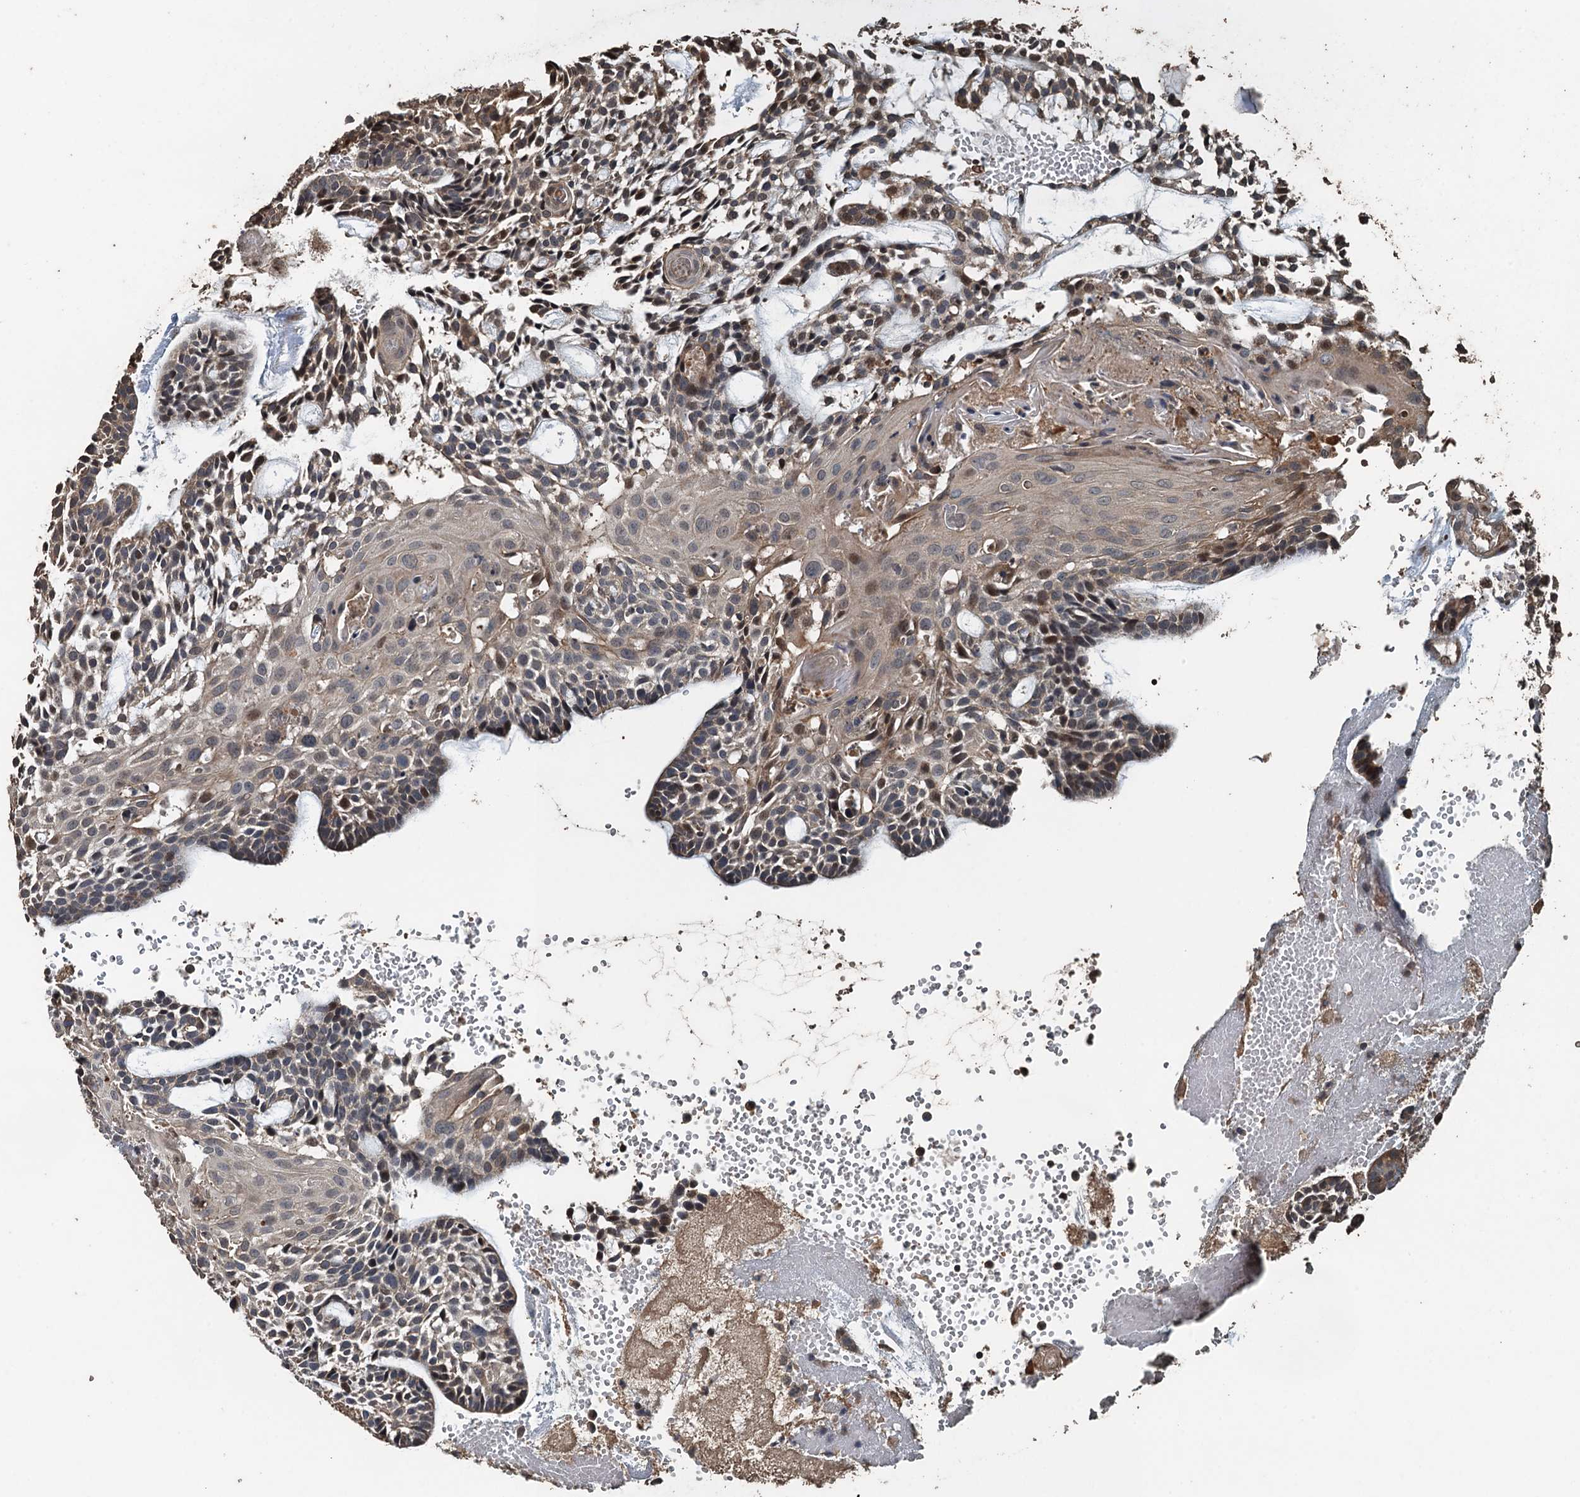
{"staining": {"intensity": "weak", "quantity": "<25%", "location": "cytoplasmic/membranous"}, "tissue": "head and neck cancer", "cell_type": "Tumor cells", "image_type": "cancer", "snomed": [{"axis": "morphology", "description": "Adenocarcinoma, NOS"}, {"axis": "topography", "description": "Subcutis"}, {"axis": "topography", "description": "Head-Neck"}], "caption": "The histopathology image demonstrates no significant staining in tumor cells of adenocarcinoma (head and neck).", "gene": "PIGN", "patient": {"sex": "female", "age": 73}}